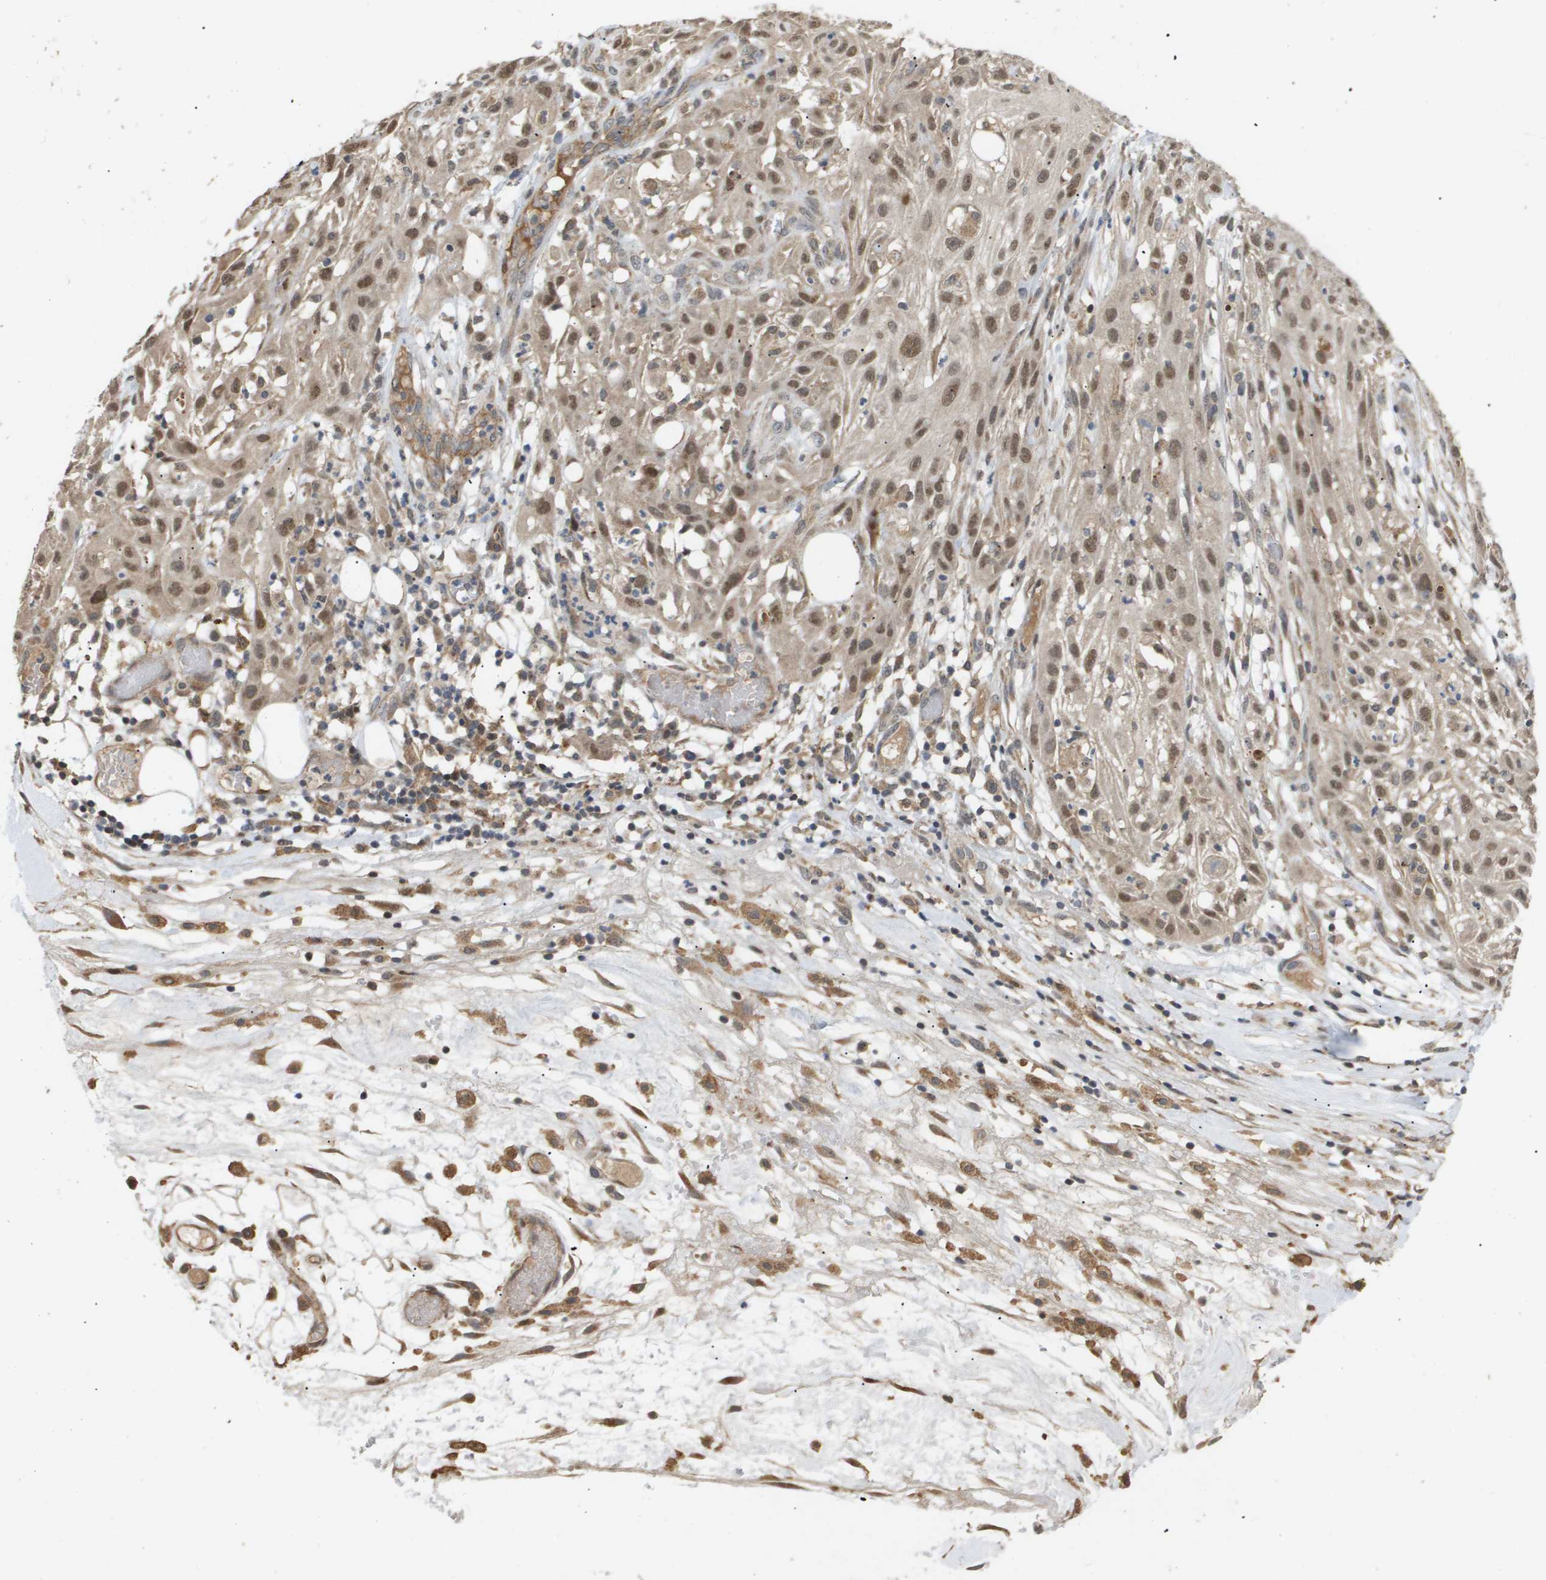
{"staining": {"intensity": "moderate", "quantity": ">75%", "location": "nuclear"}, "tissue": "skin cancer", "cell_type": "Tumor cells", "image_type": "cancer", "snomed": [{"axis": "morphology", "description": "Squamous cell carcinoma, NOS"}, {"axis": "topography", "description": "Skin"}], "caption": "Protein expression by immunohistochemistry shows moderate nuclear expression in about >75% of tumor cells in skin cancer (squamous cell carcinoma).", "gene": "PDGFB", "patient": {"sex": "male", "age": 75}}